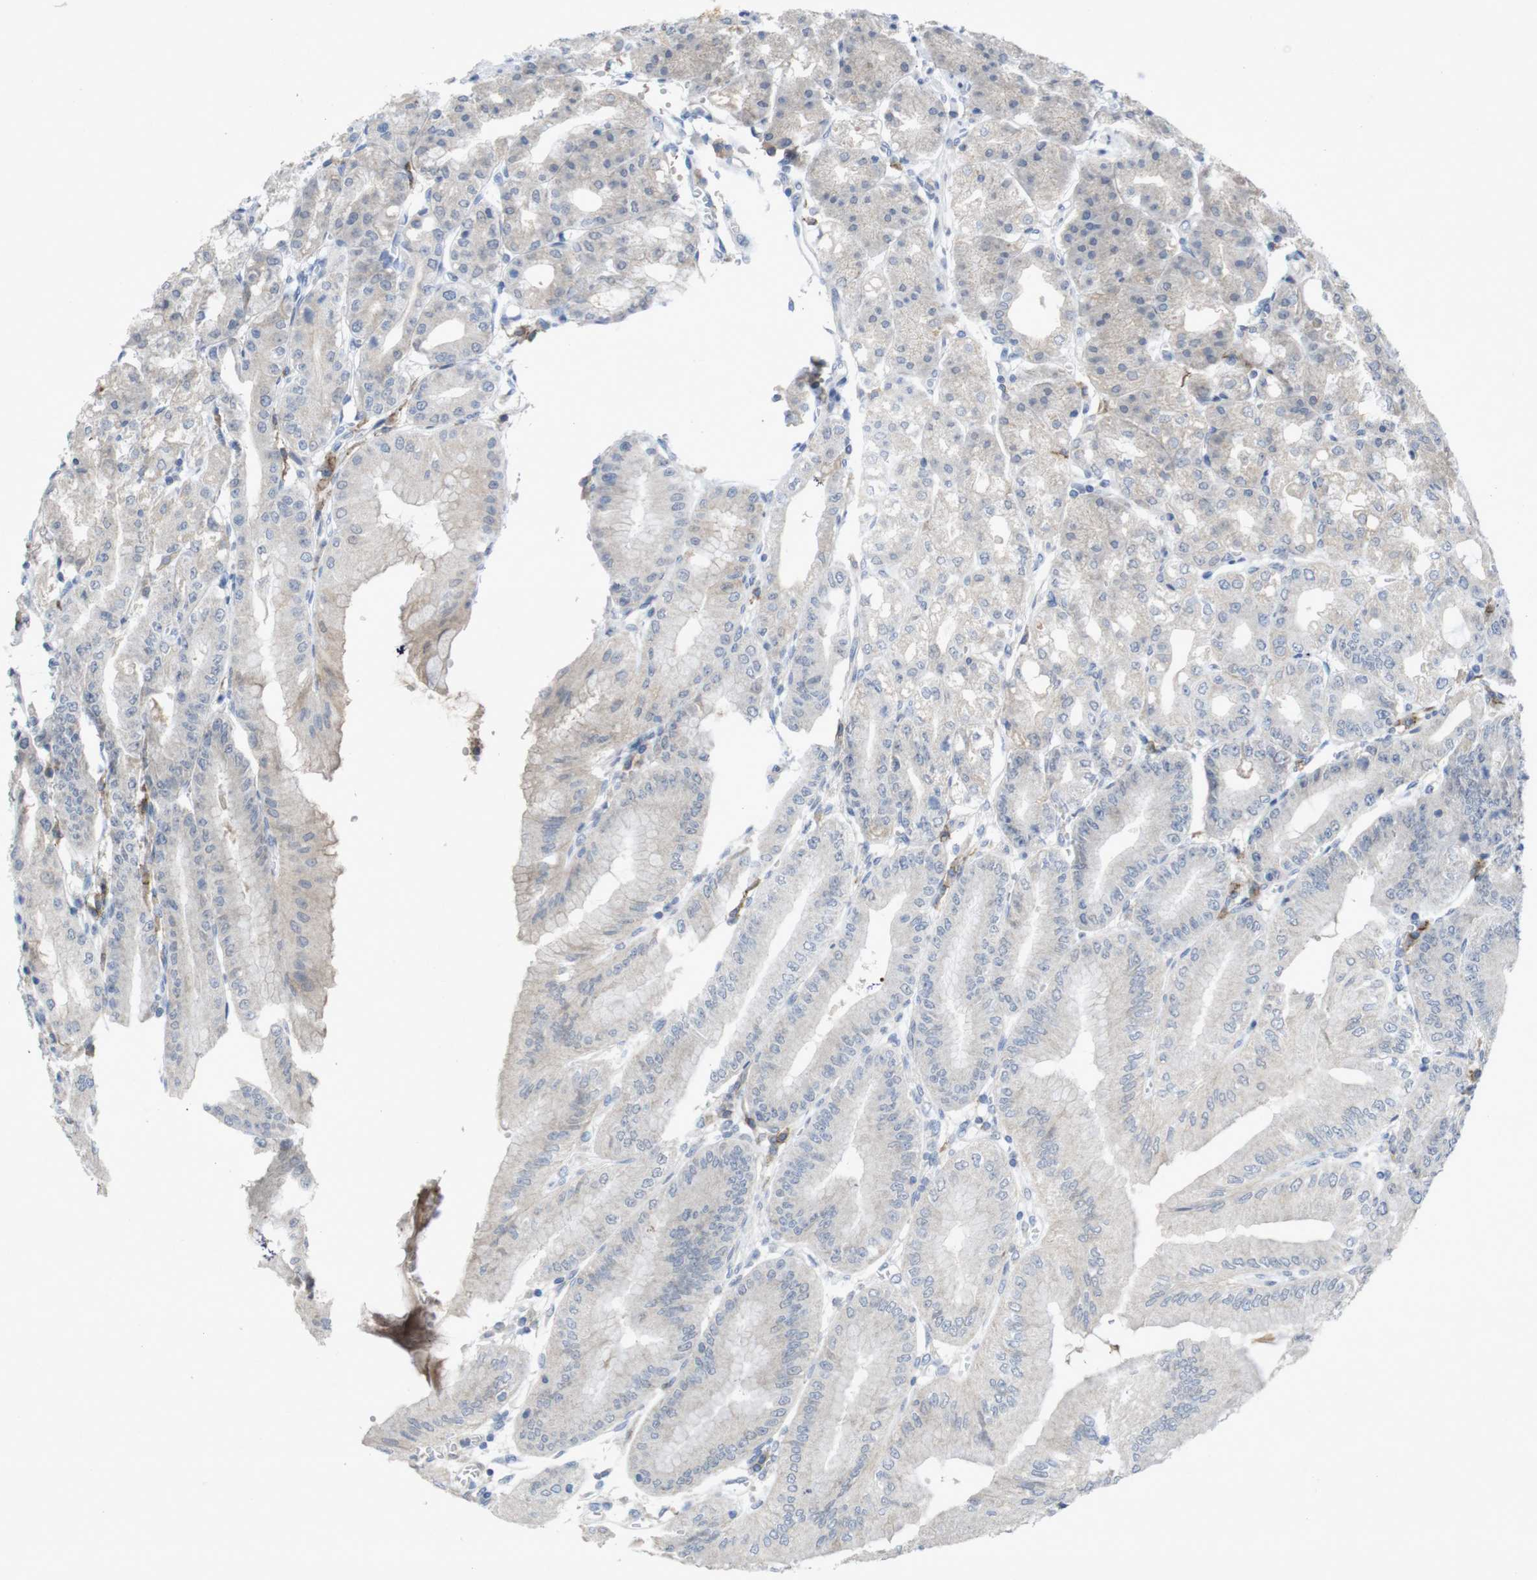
{"staining": {"intensity": "weak", "quantity": ">75%", "location": "cytoplasmic/membranous"}, "tissue": "stomach", "cell_type": "Glandular cells", "image_type": "normal", "snomed": [{"axis": "morphology", "description": "Normal tissue, NOS"}, {"axis": "topography", "description": "Stomach, lower"}], "caption": "Normal stomach was stained to show a protein in brown. There is low levels of weak cytoplasmic/membranous staining in about >75% of glandular cells. (DAB IHC with brightfield microscopy, high magnification).", "gene": "SLAMF7", "patient": {"sex": "male", "age": 71}}